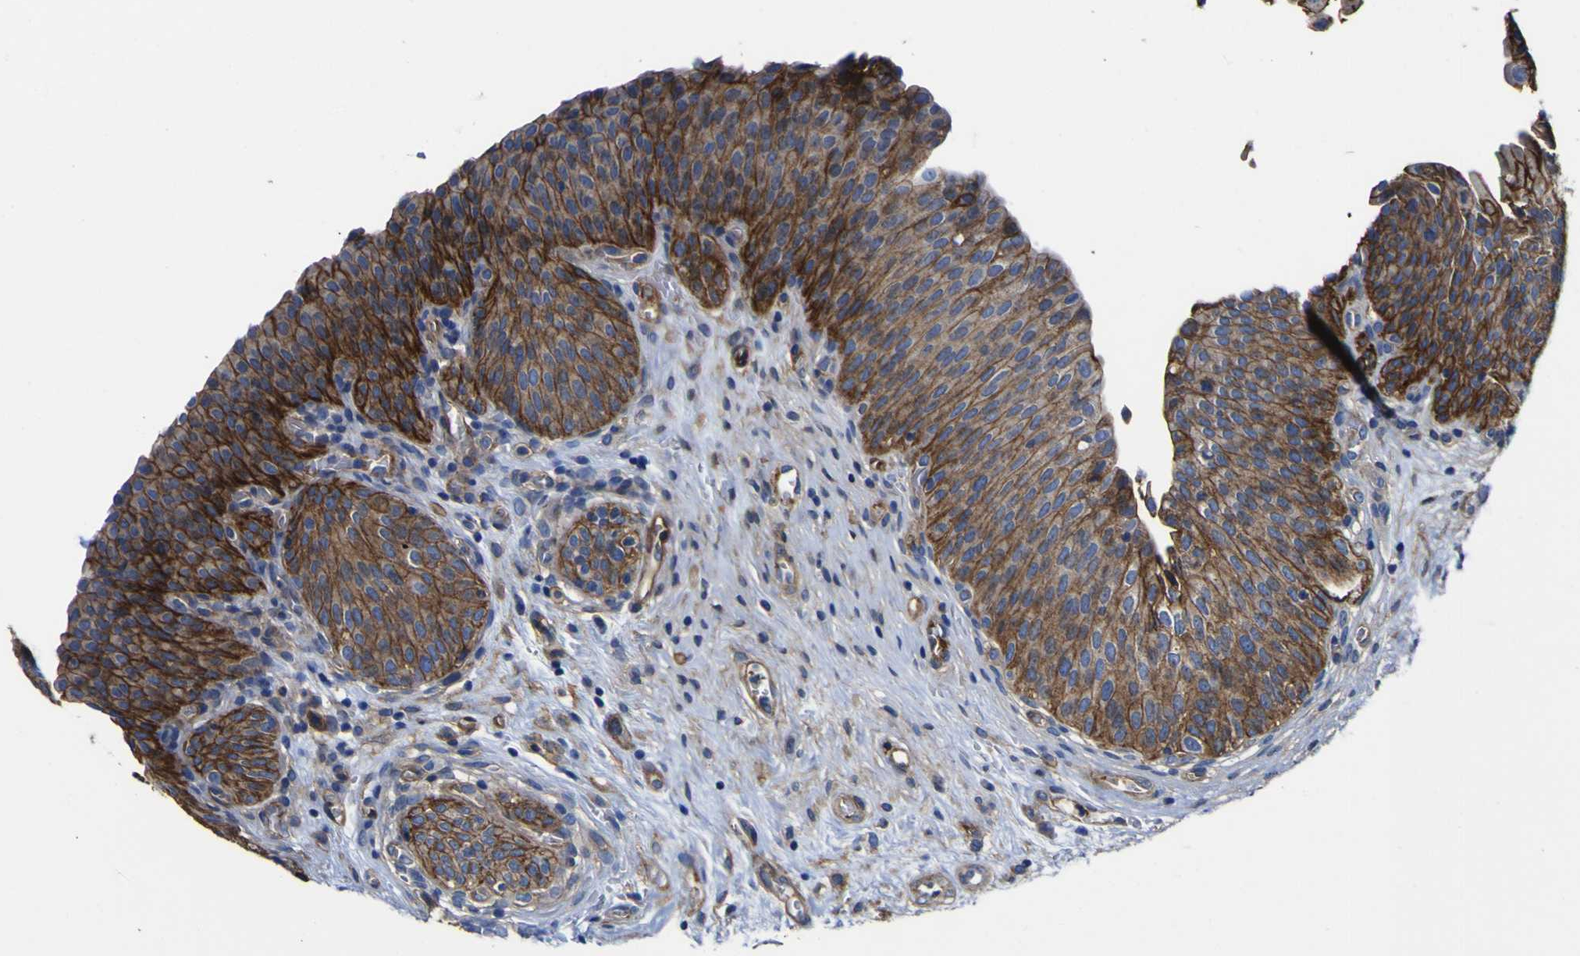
{"staining": {"intensity": "moderate", "quantity": ">75%", "location": "cytoplasmic/membranous"}, "tissue": "urinary bladder", "cell_type": "Urothelial cells", "image_type": "normal", "snomed": [{"axis": "morphology", "description": "Normal tissue, NOS"}, {"axis": "morphology", "description": "Dysplasia, NOS"}, {"axis": "topography", "description": "Urinary bladder"}], "caption": "Moderate cytoplasmic/membranous positivity is appreciated in approximately >75% of urothelial cells in unremarkable urinary bladder.", "gene": "CD151", "patient": {"sex": "male", "age": 35}}